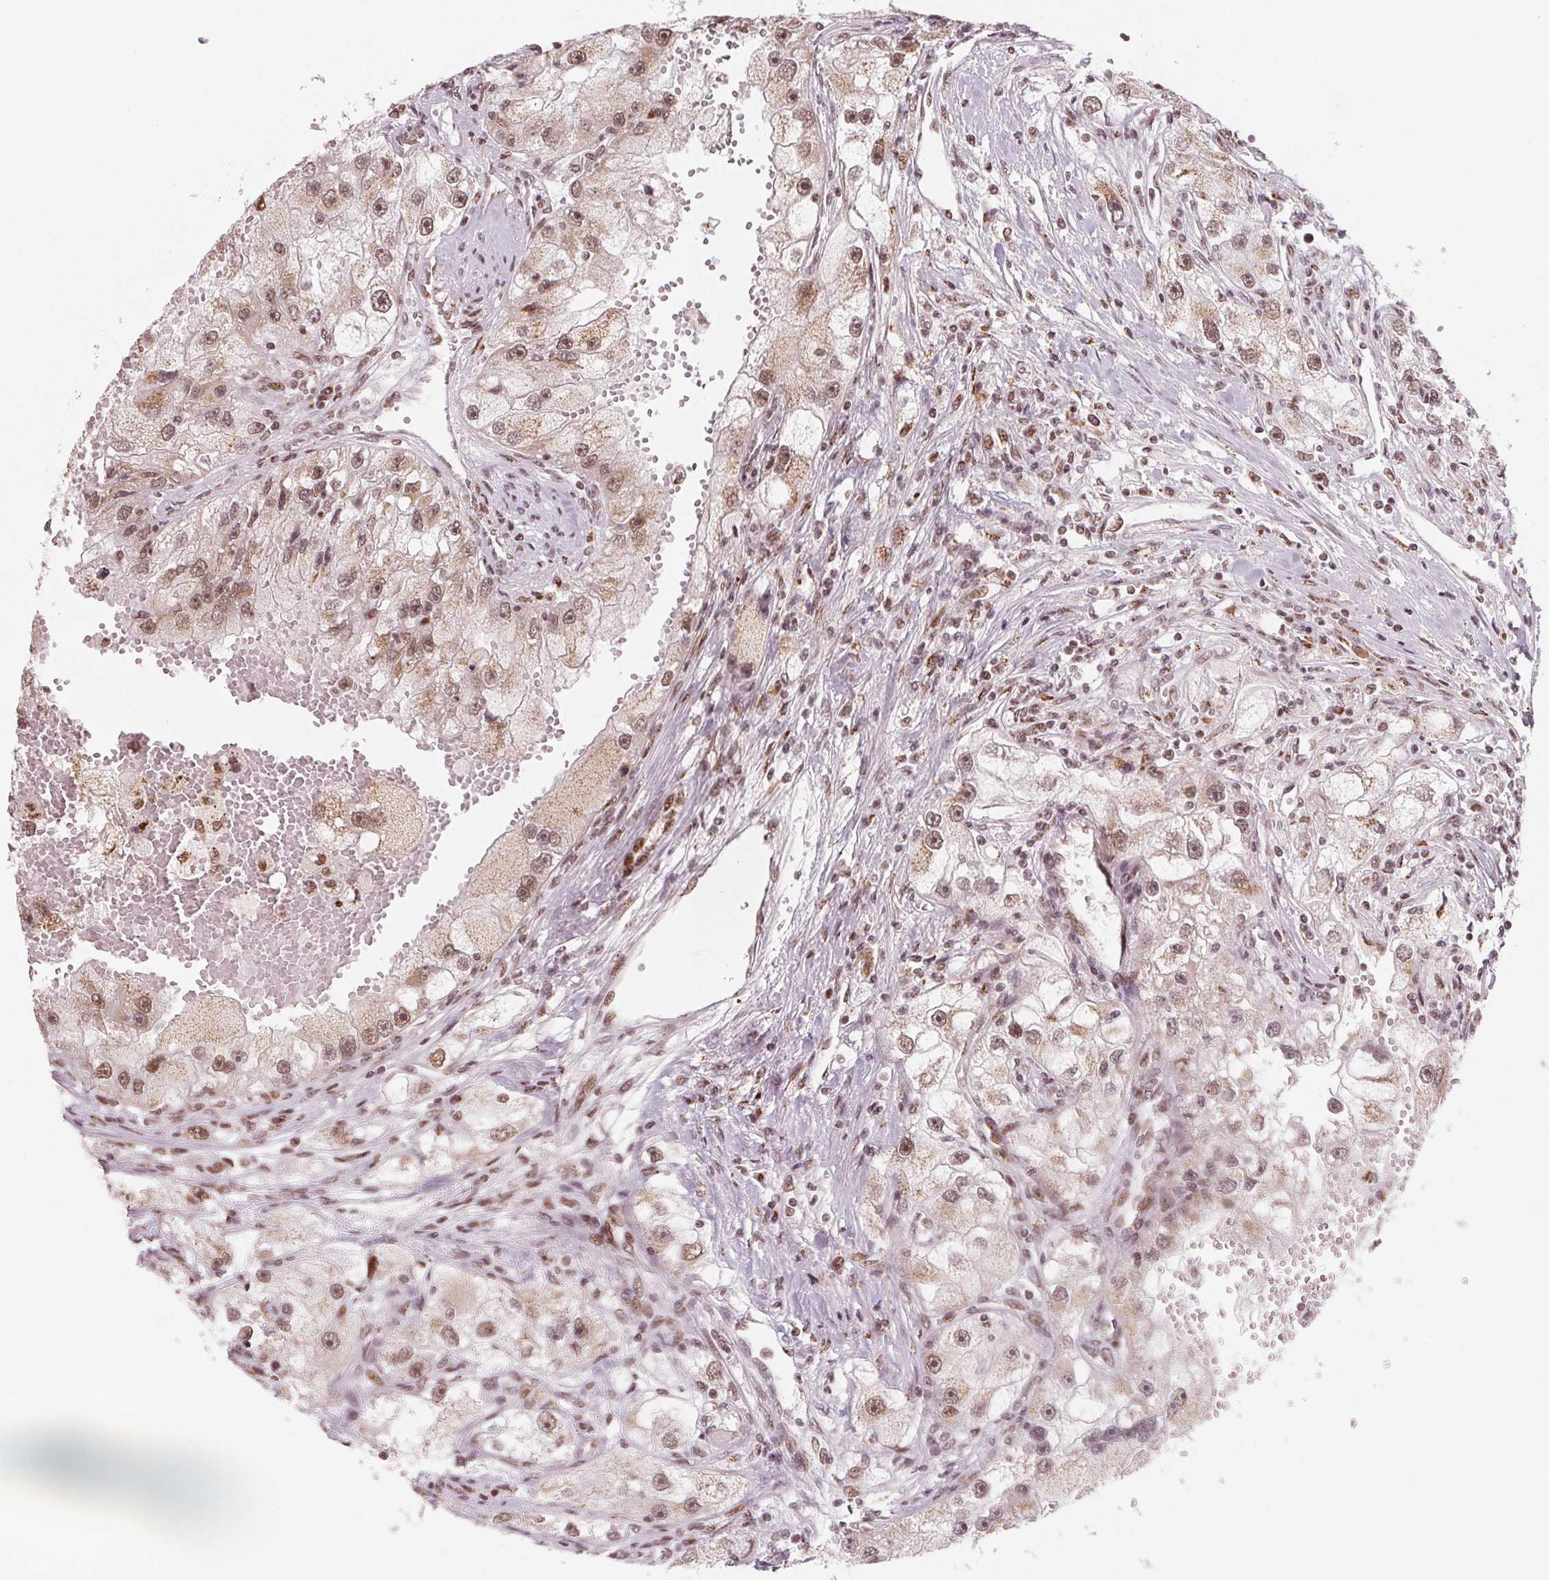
{"staining": {"intensity": "moderate", "quantity": ">75%", "location": "cytoplasmic/membranous,nuclear"}, "tissue": "renal cancer", "cell_type": "Tumor cells", "image_type": "cancer", "snomed": [{"axis": "morphology", "description": "Adenocarcinoma, NOS"}, {"axis": "topography", "description": "Kidney"}], "caption": "Renal cancer stained for a protein reveals moderate cytoplasmic/membranous and nuclear positivity in tumor cells. (brown staining indicates protein expression, while blue staining denotes nuclei).", "gene": "TOPORS", "patient": {"sex": "male", "age": 63}}